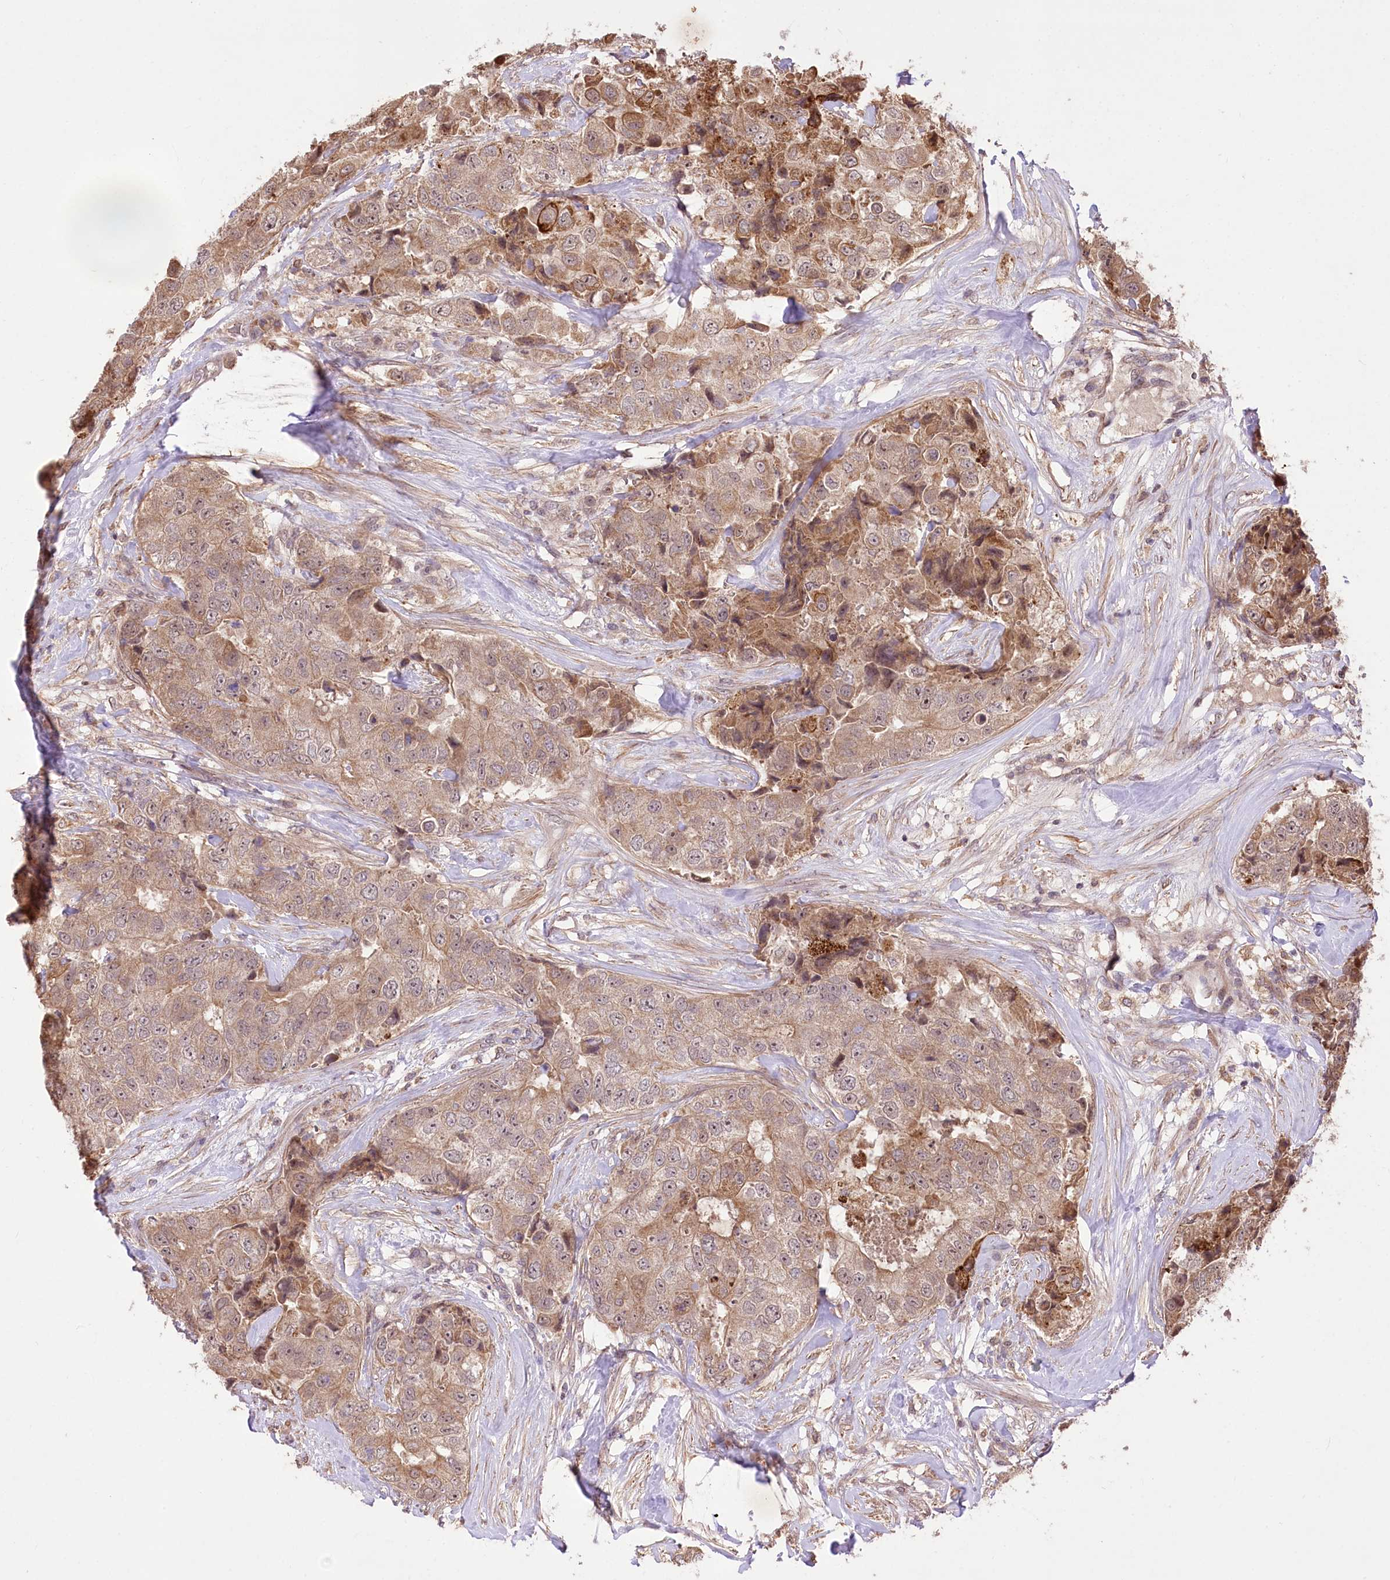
{"staining": {"intensity": "moderate", "quantity": ">75%", "location": "cytoplasmic/membranous"}, "tissue": "breast cancer", "cell_type": "Tumor cells", "image_type": "cancer", "snomed": [{"axis": "morphology", "description": "Duct carcinoma"}, {"axis": "topography", "description": "Breast"}], "caption": "A medium amount of moderate cytoplasmic/membranous staining is seen in approximately >75% of tumor cells in invasive ductal carcinoma (breast) tissue.", "gene": "HELT", "patient": {"sex": "female", "age": 62}}